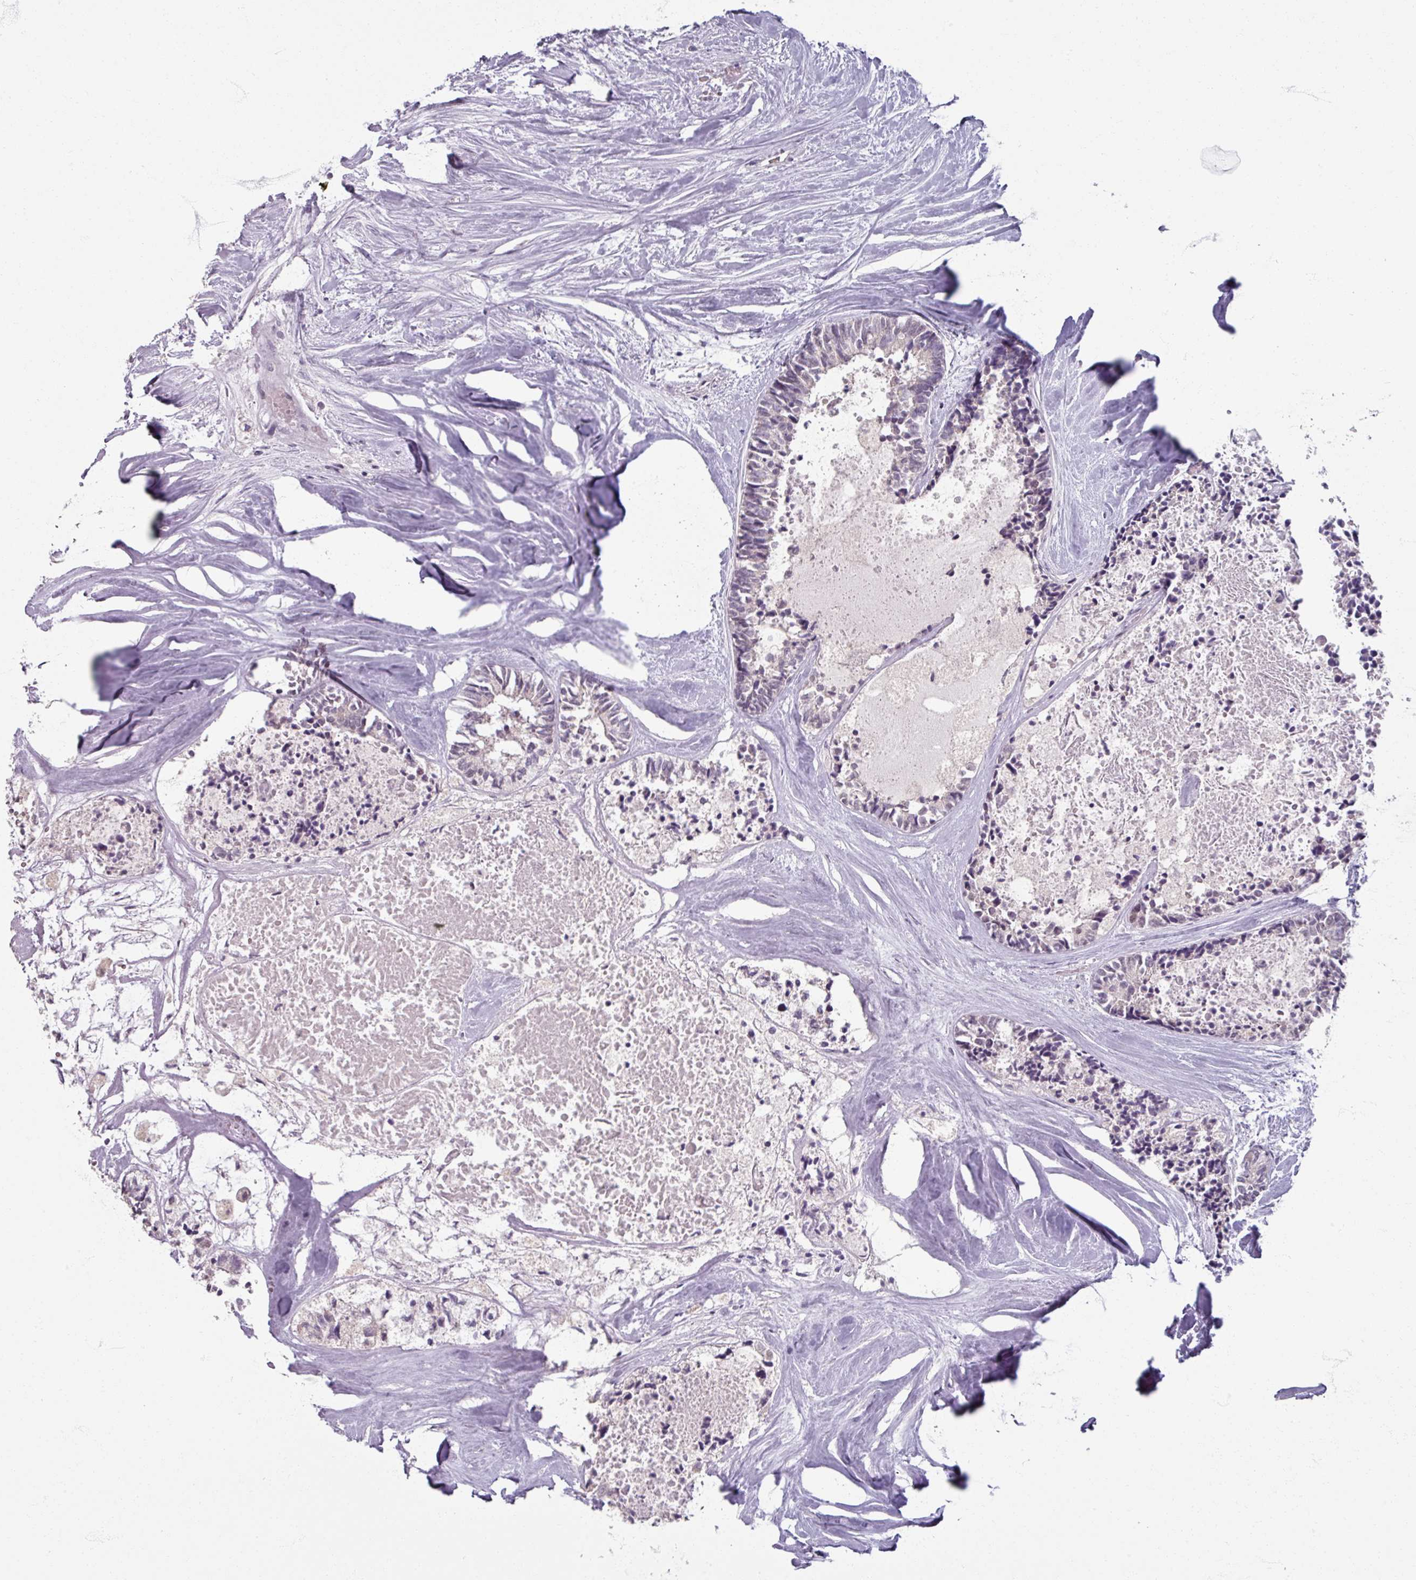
{"staining": {"intensity": "negative", "quantity": "none", "location": "none"}, "tissue": "colorectal cancer", "cell_type": "Tumor cells", "image_type": "cancer", "snomed": [{"axis": "morphology", "description": "Adenocarcinoma, NOS"}, {"axis": "topography", "description": "Colon"}, {"axis": "topography", "description": "Rectum"}], "caption": "Colorectal cancer (adenocarcinoma) stained for a protein using immunohistochemistry exhibits no positivity tumor cells.", "gene": "SOX11", "patient": {"sex": "male", "age": 57}}